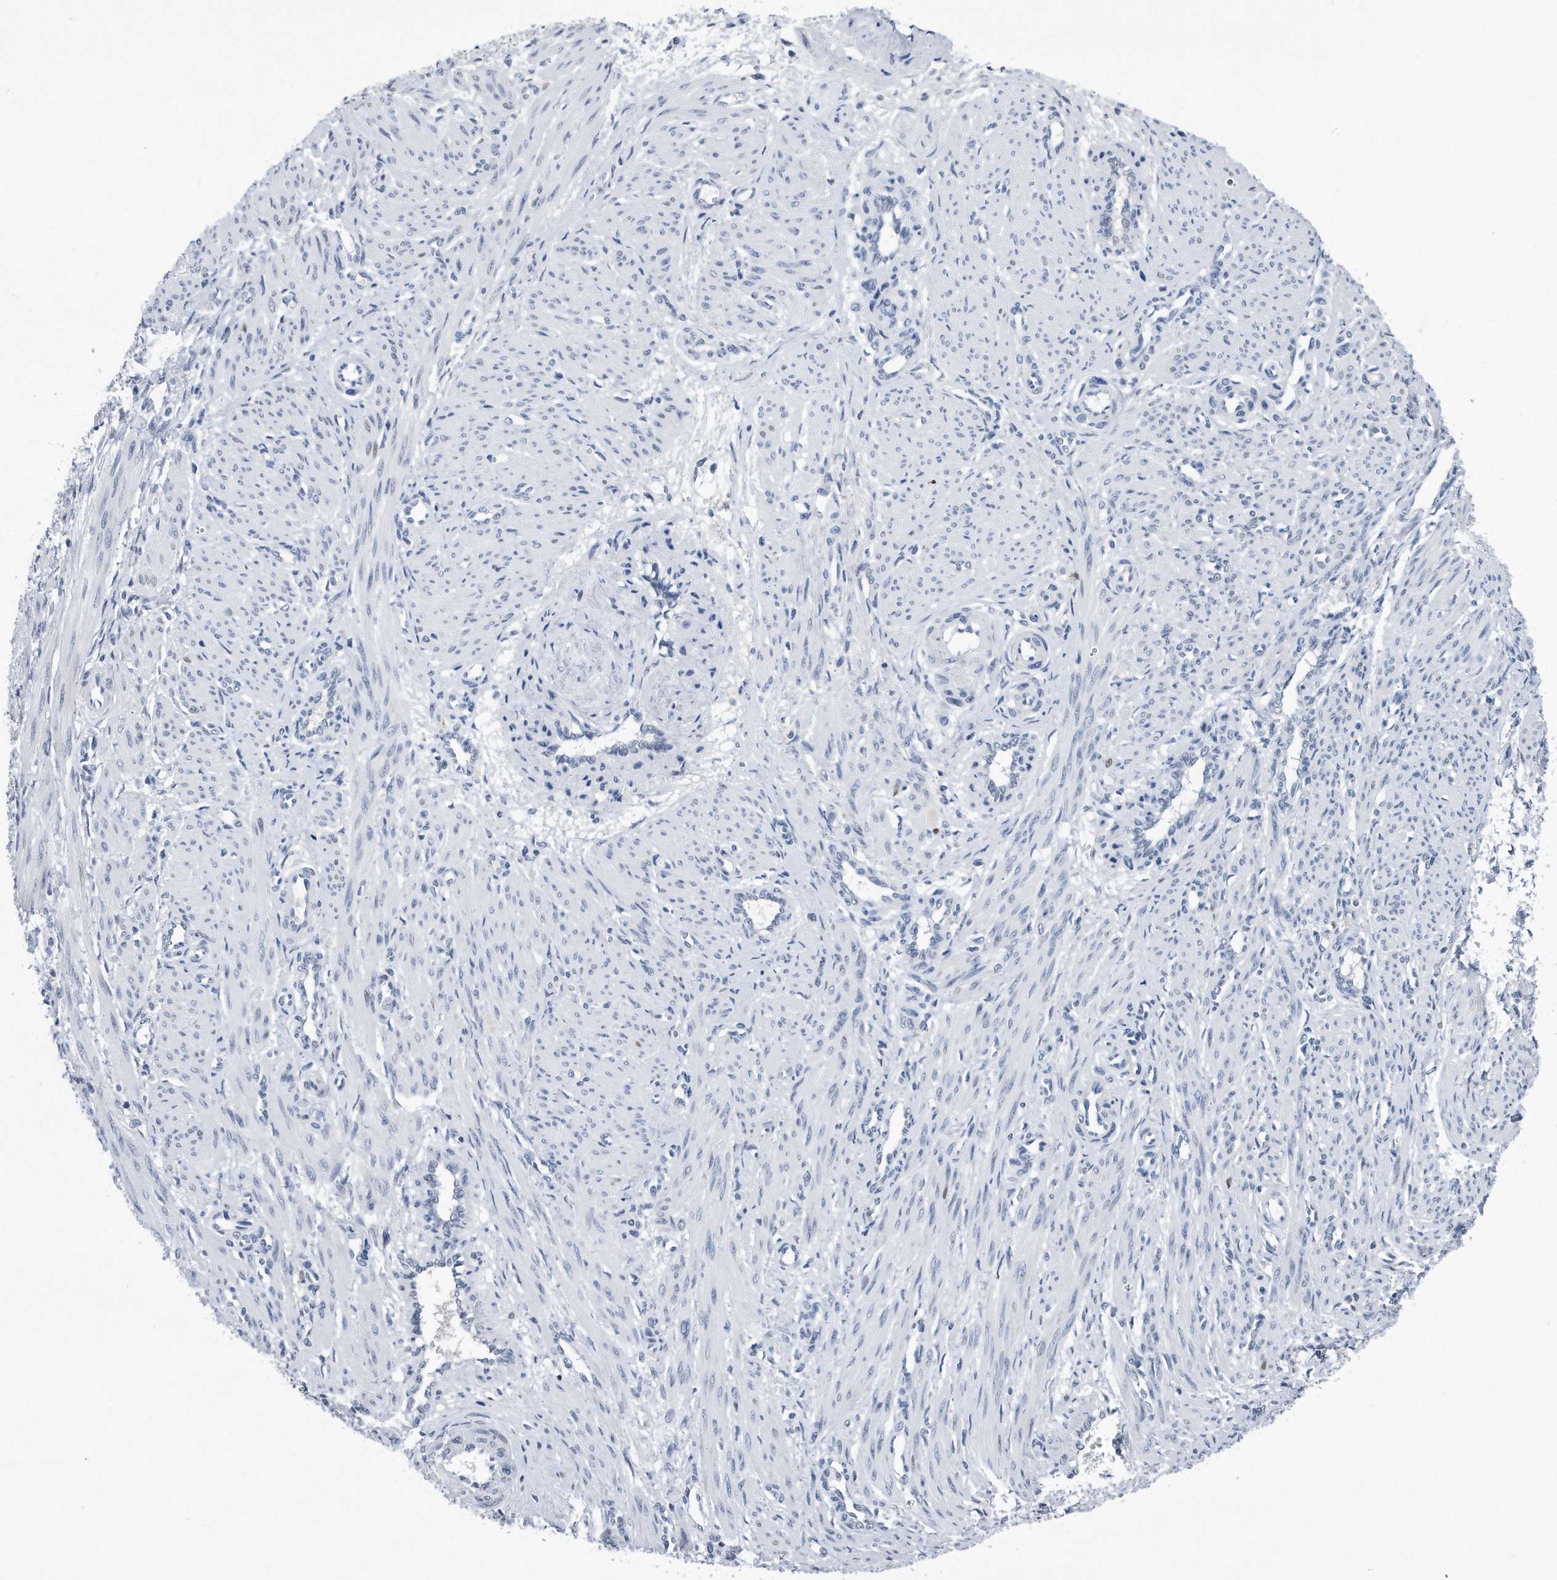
{"staining": {"intensity": "negative", "quantity": "none", "location": "none"}, "tissue": "smooth muscle", "cell_type": "Smooth muscle cells", "image_type": "normal", "snomed": [{"axis": "morphology", "description": "Normal tissue, NOS"}, {"axis": "topography", "description": "Endometrium"}], "caption": "High power microscopy micrograph of an IHC histopathology image of benign smooth muscle, revealing no significant staining in smooth muscle cells. The staining was performed using DAB to visualize the protein expression in brown, while the nuclei were stained in blue with hematoxylin (Magnification: 20x).", "gene": "PCNA", "patient": {"sex": "female", "age": 33}}